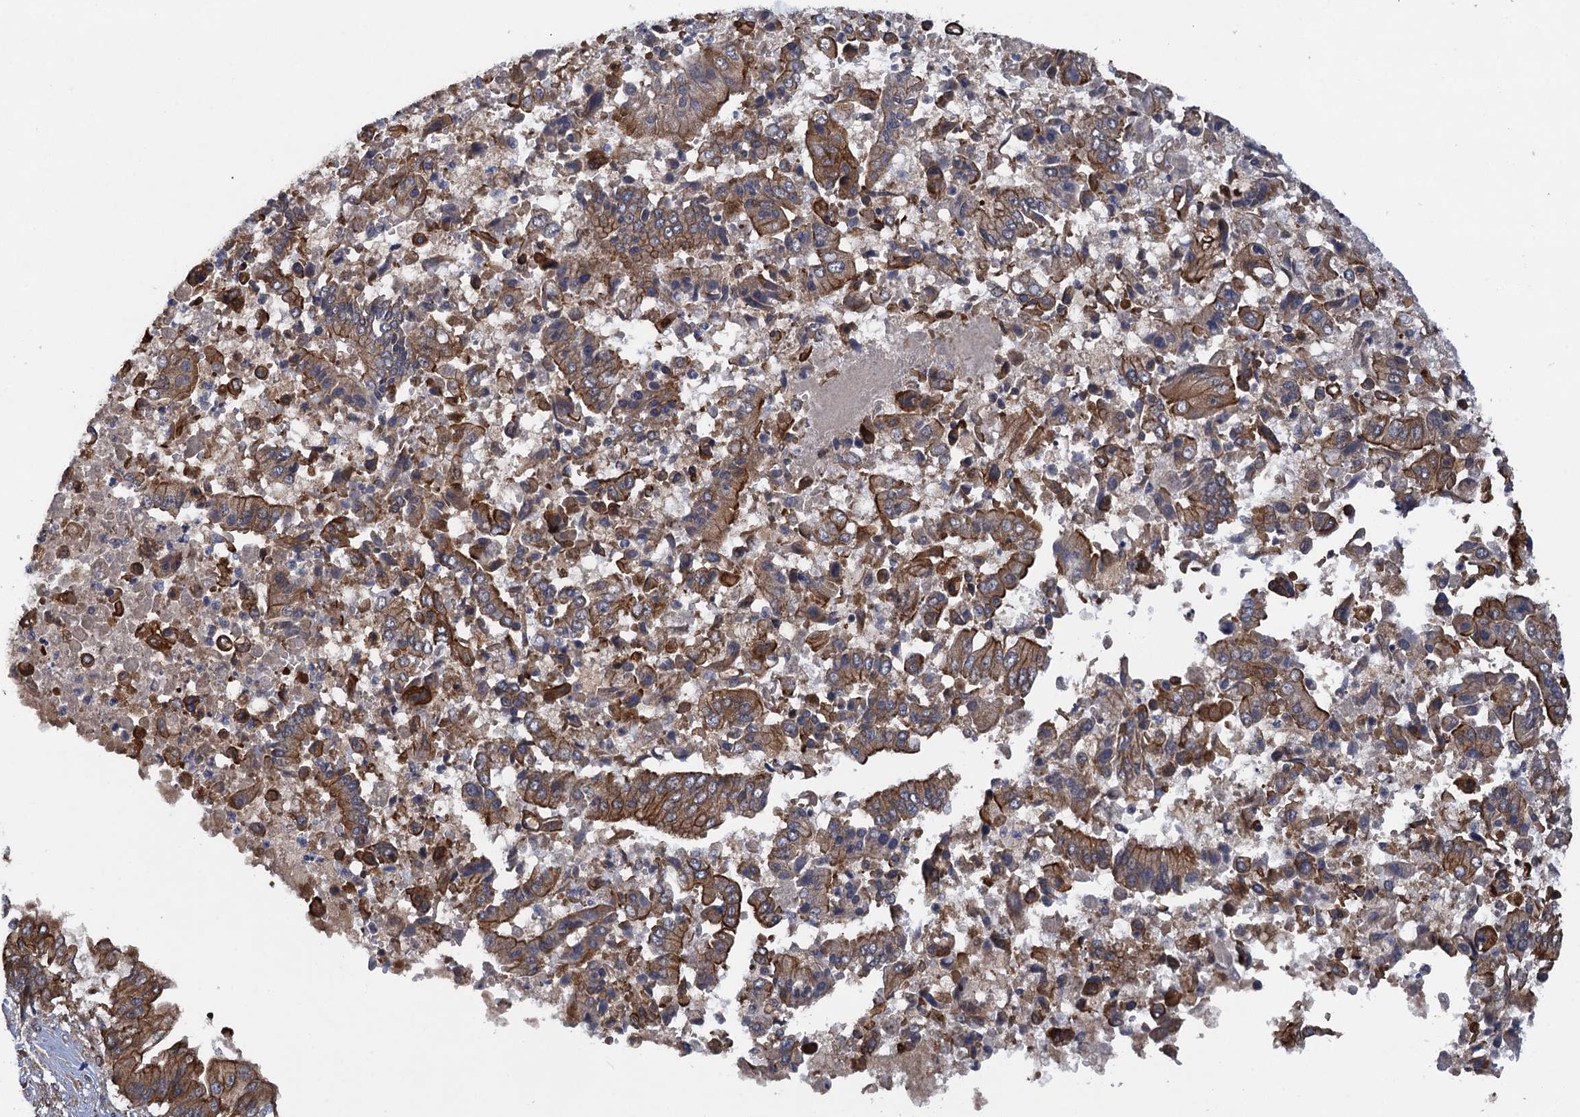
{"staining": {"intensity": "strong", "quantity": ">75%", "location": "cytoplasmic/membranous"}, "tissue": "pancreatic cancer", "cell_type": "Tumor cells", "image_type": "cancer", "snomed": [{"axis": "morphology", "description": "Adenocarcinoma, NOS"}, {"axis": "topography", "description": "Pancreas"}], "caption": "Immunohistochemical staining of human pancreatic adenocarcinoma shows high levels of strong cytoplasmic/membranous protein staining in approximately >75% of tumor cells.", "gene": "HAUS1", "patient": {"sex": "female", "age": 77}}